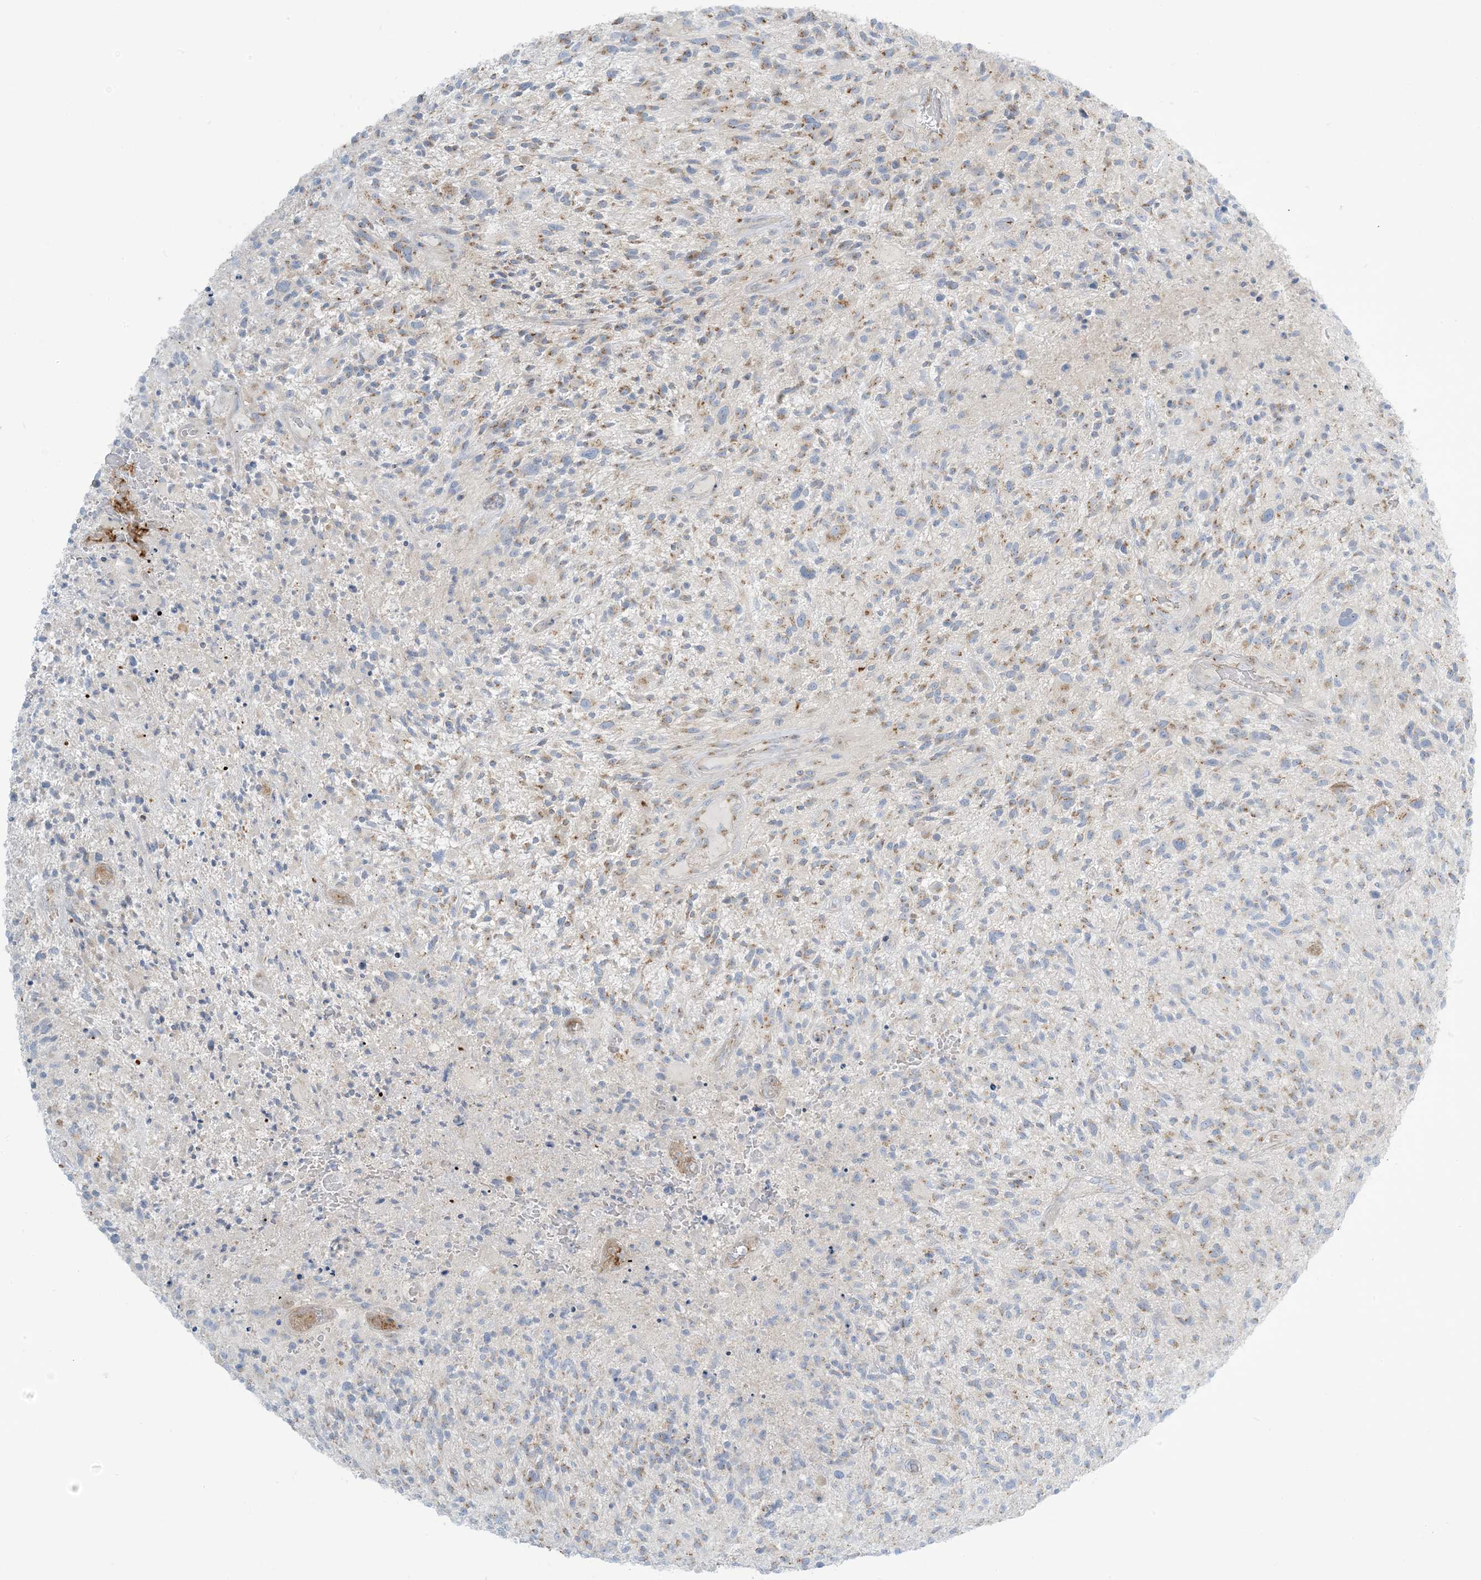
{"staining": {"intensity": "moderate", "quantity": "<25%", "location": "cytoplasmic/membranous"}, "tissue": "glioma", "cell_type": "Tumor cells", "image_type": "cancer", "snomed": [{"axis": "morphology", "description": "Glioma, malignant, High grade"}, {"axis": "topography", "description": "Brain"}], "caption": "Glioma stained with a brown dye demonstrates moderate cytoplasmic/membranous positive expression in about <25% of tumor cells.", "gene": "AFTPH", "patient": {"sex": "male", "age": 47}}